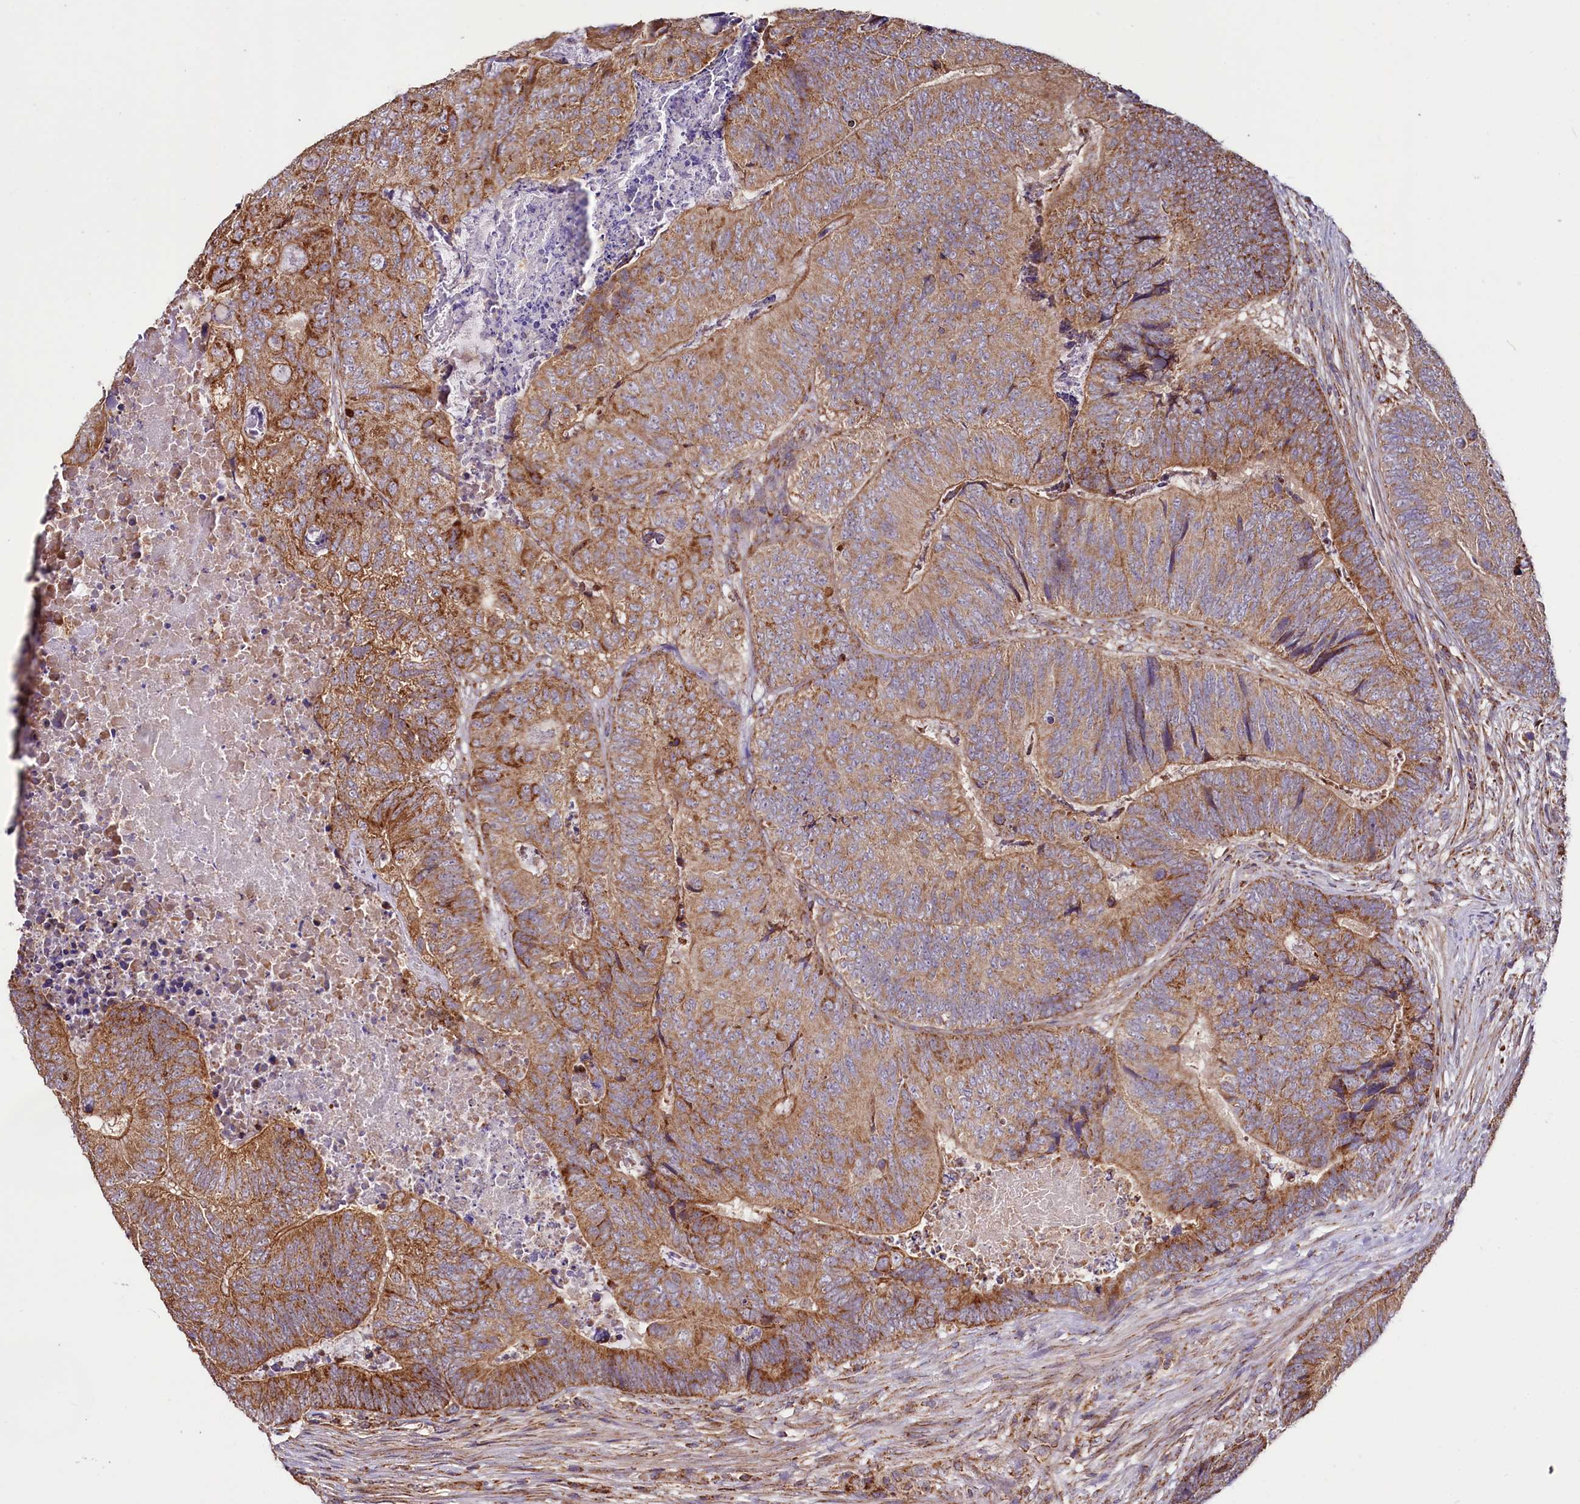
{"staining": {"intensity": "moderate", "quantity": "25%-75%", "location": "cytoplasmic/membranous"}, "tissue": "colorectal cancer", "cell_type": "Tumor cells", "image_type": "cancer", "snomed": [{"axis": "morphology", "description": "Adenocarcinoma, NOS"}, {"axis": "topography", "description": "Colon"}], "caption": "Colorectal cancer (adenocarcinoma) stained with a protein marker shows moderate staining in tumor cells.", "gene": "NUDT15", "patient": {"sex": "female", "age": 67}}